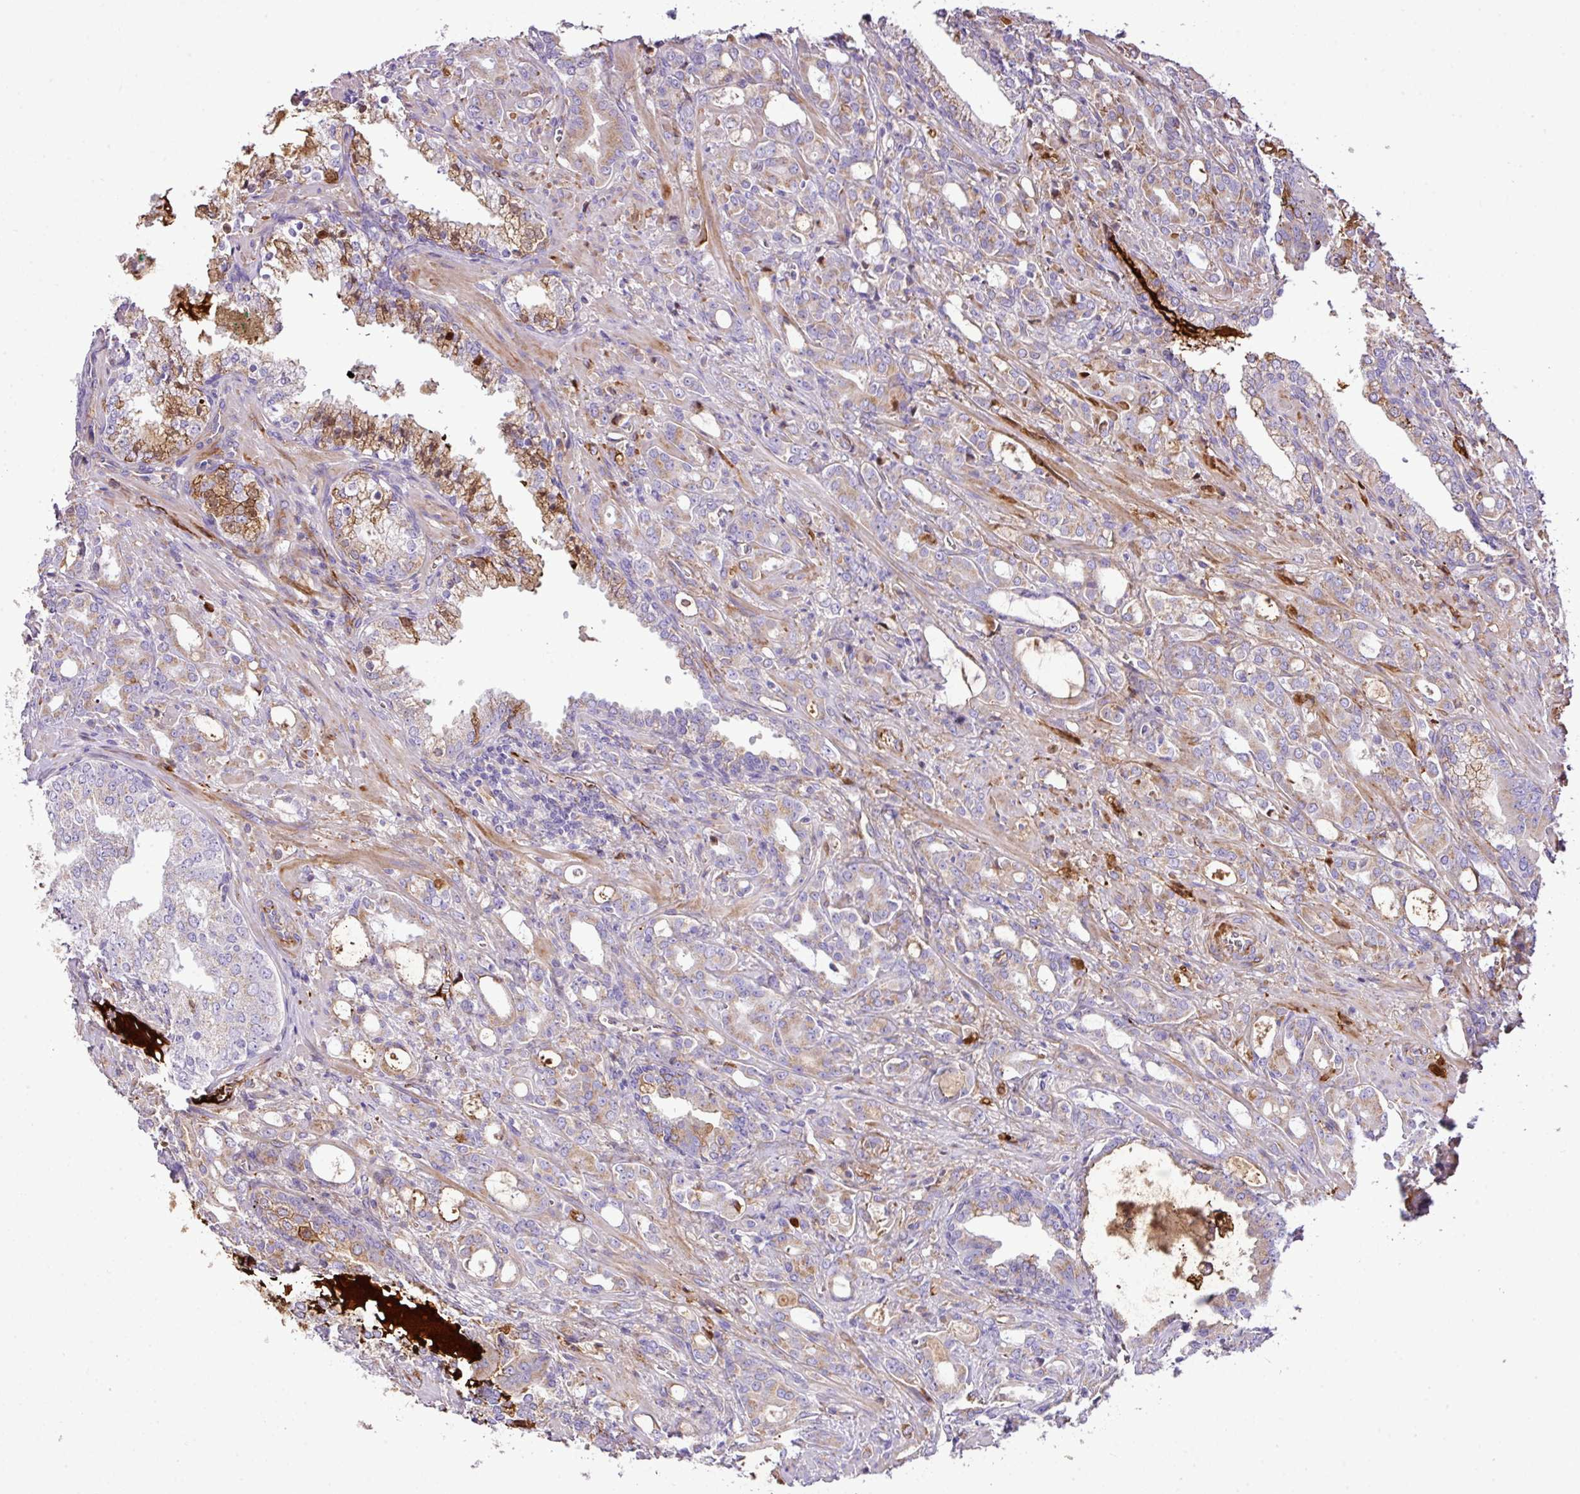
{"staining": {"intensity": "moderate", "quantity": "<25%", "location": "cytoplasmic/membranous"}, "tissue": "prostate cancer", "cell_type": "Tumor cells", "image_type": "cancer", "snomed": [{"axis": "morphology", "description": "Adenocarcinoma, High grade"}, {"axis": "topography", "description": "Prostate"}], "caption": "The immunohistochemical stain labels moderate cytoplasmic/membranous positivity in tumor cells of prostate cancer (adenocarcinoma (high-grade)) tissue.", "gene": "CTXN2", "patient": {"sex": "male", "age": 72}}